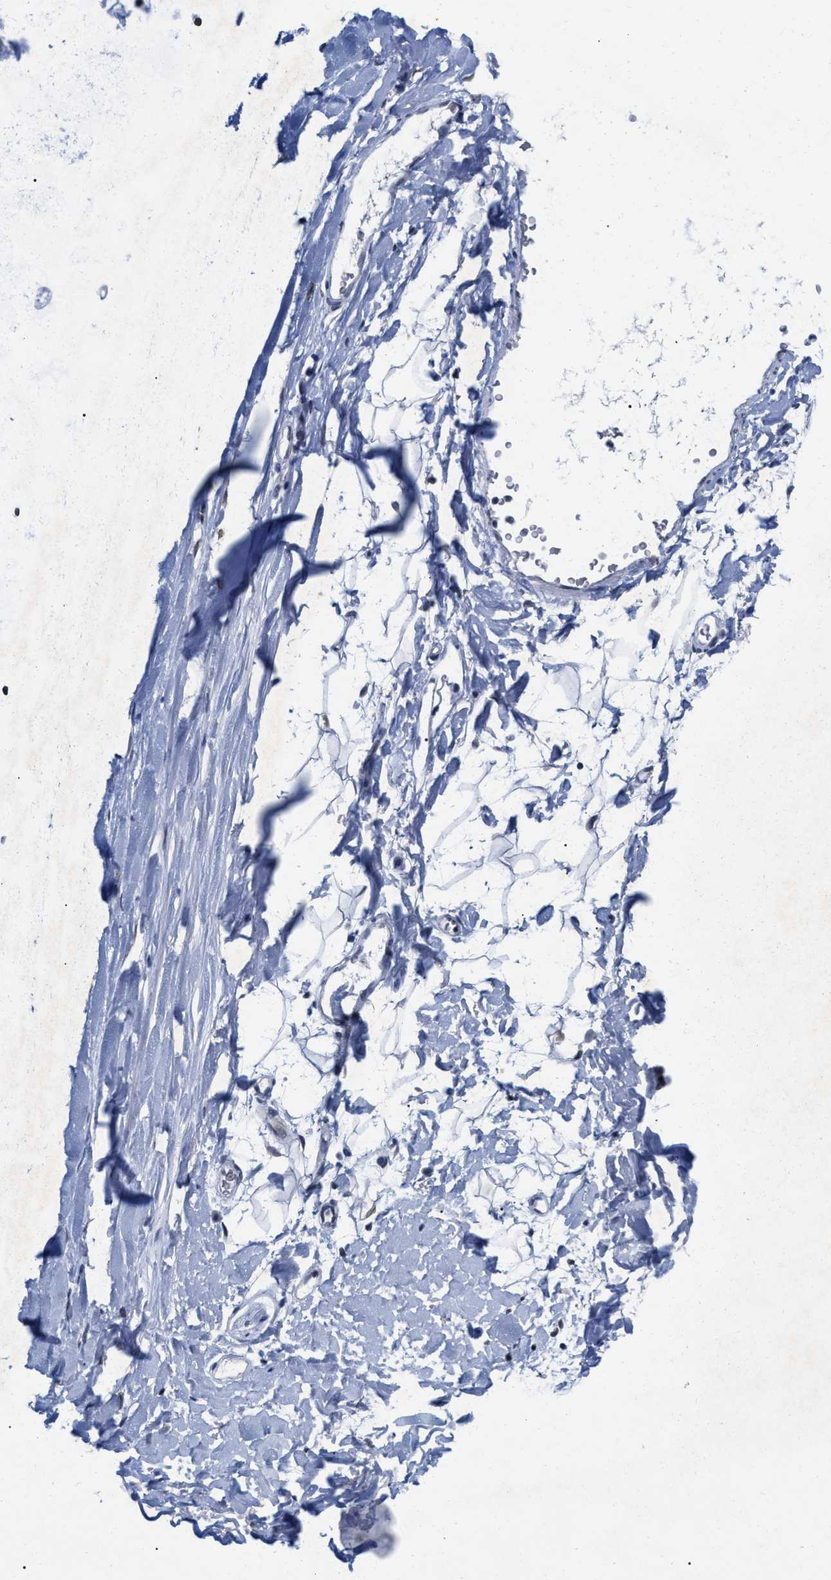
{"staining": {"intensity": "negative", "quantity": "none", "location": "none"}, "tissue": "adipose tissue", "cell_type": "Adipocytes", "image_type": "normal", "snomed": [{"axis": "morphology", "description": "Normal tissue, NOS"}, {"axis": "topography", "description": "Cartilage tissue"}, {"axis": "topography", "description": "Bronchus"}], "caption": "DAB immunohistochemical staining of normal adipose tissue demonstrates no significant positivity in adipocytes.", "gene": "TPR", "patient": {"sex": "female", "age": 53}}